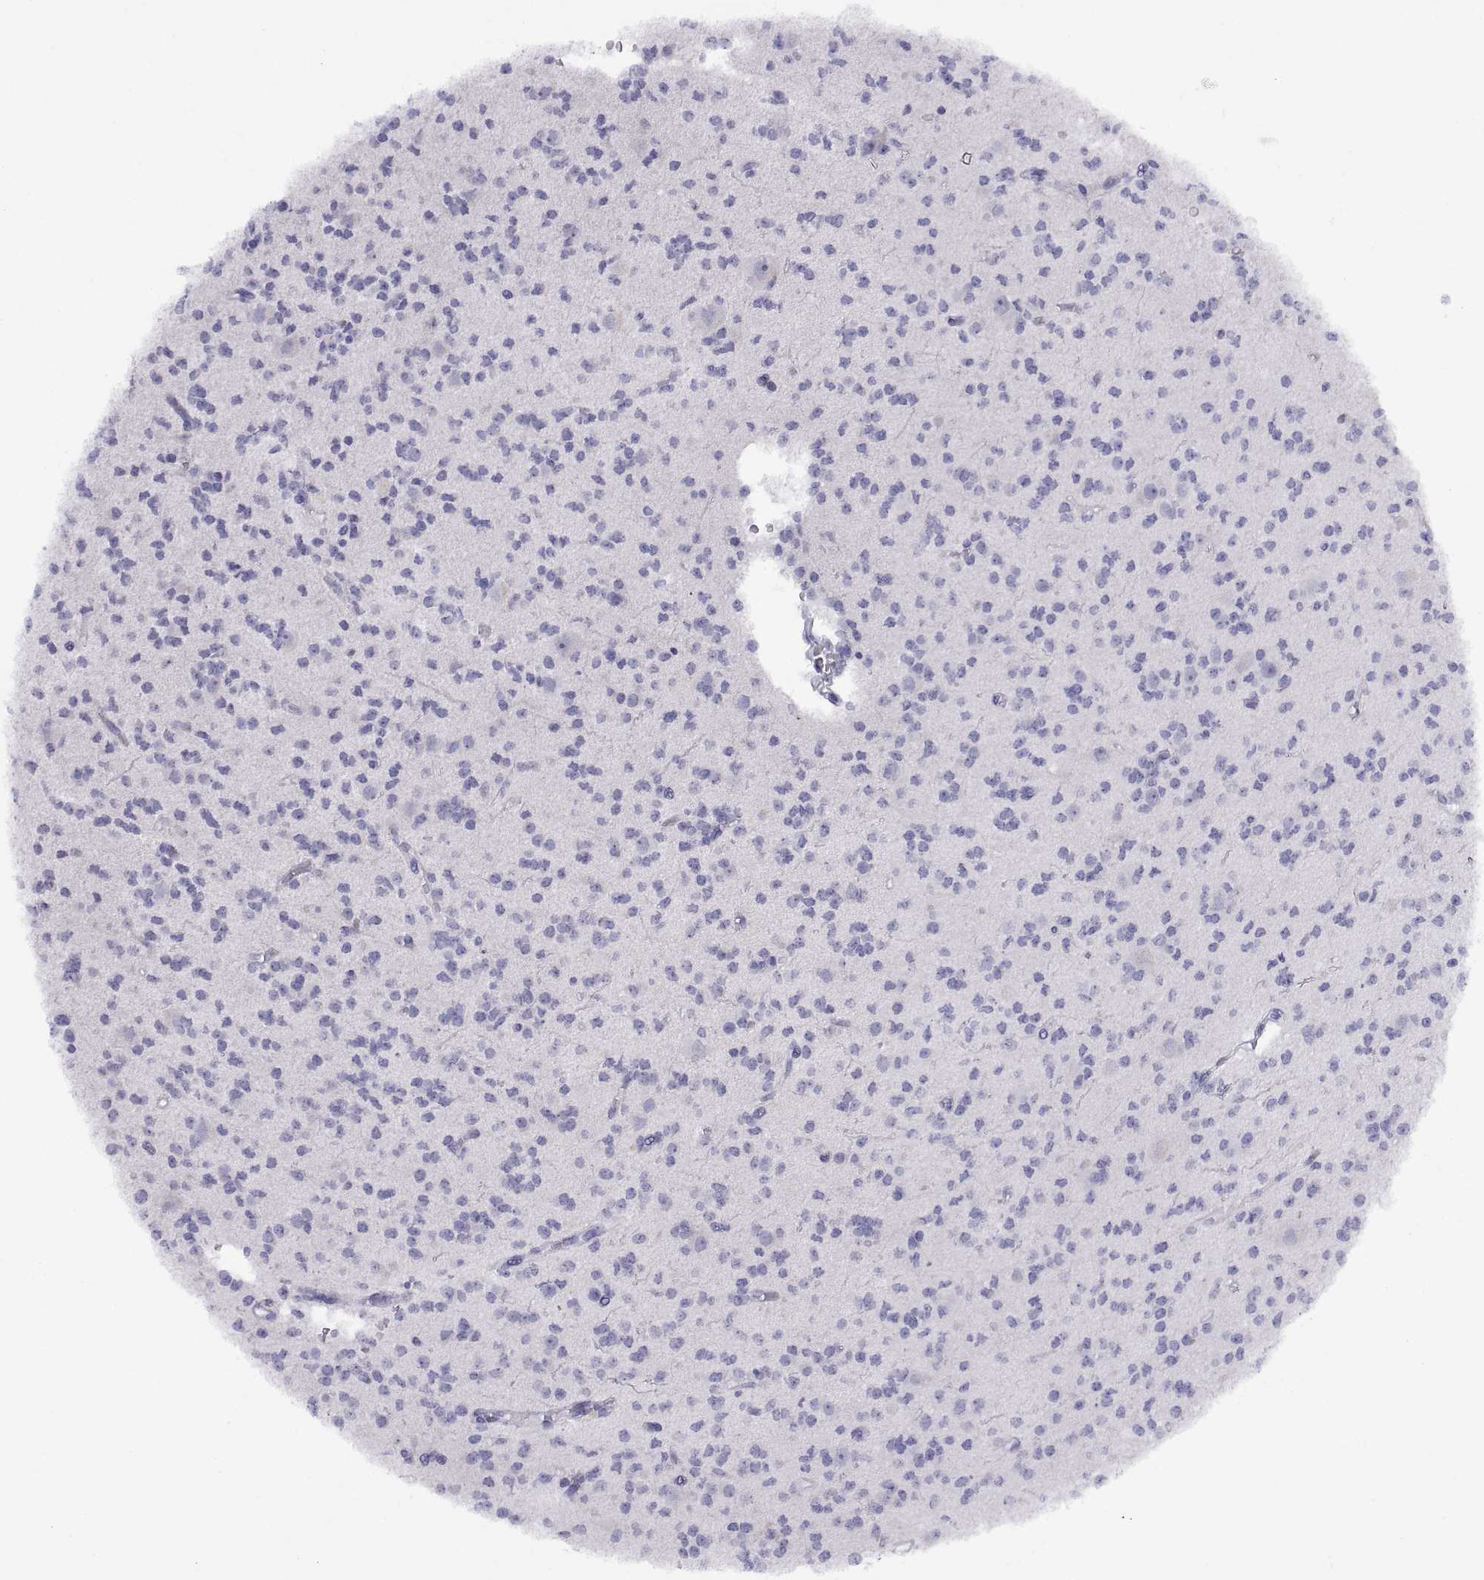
{"staining": {"intensity": "negative", "quantity": "none", "location": "none"}, "tissue": "glioma", "cell_type": "Tumor cells", "image_type": "cancer", "snomed": [{"axis": "morphology", "description": "Glioma, malignant, Low grade"}, {"axis": "topography", "description": "Brain"}], "caption": "The immunohistochemistry (IHC) histopathology image has no significant staining in tumor cells of glioma tissue. (DAB immunohistochemistry (IHC), high magnification).", "gene": "VSX2", "patient": {"sex": "male", "age": 27}}